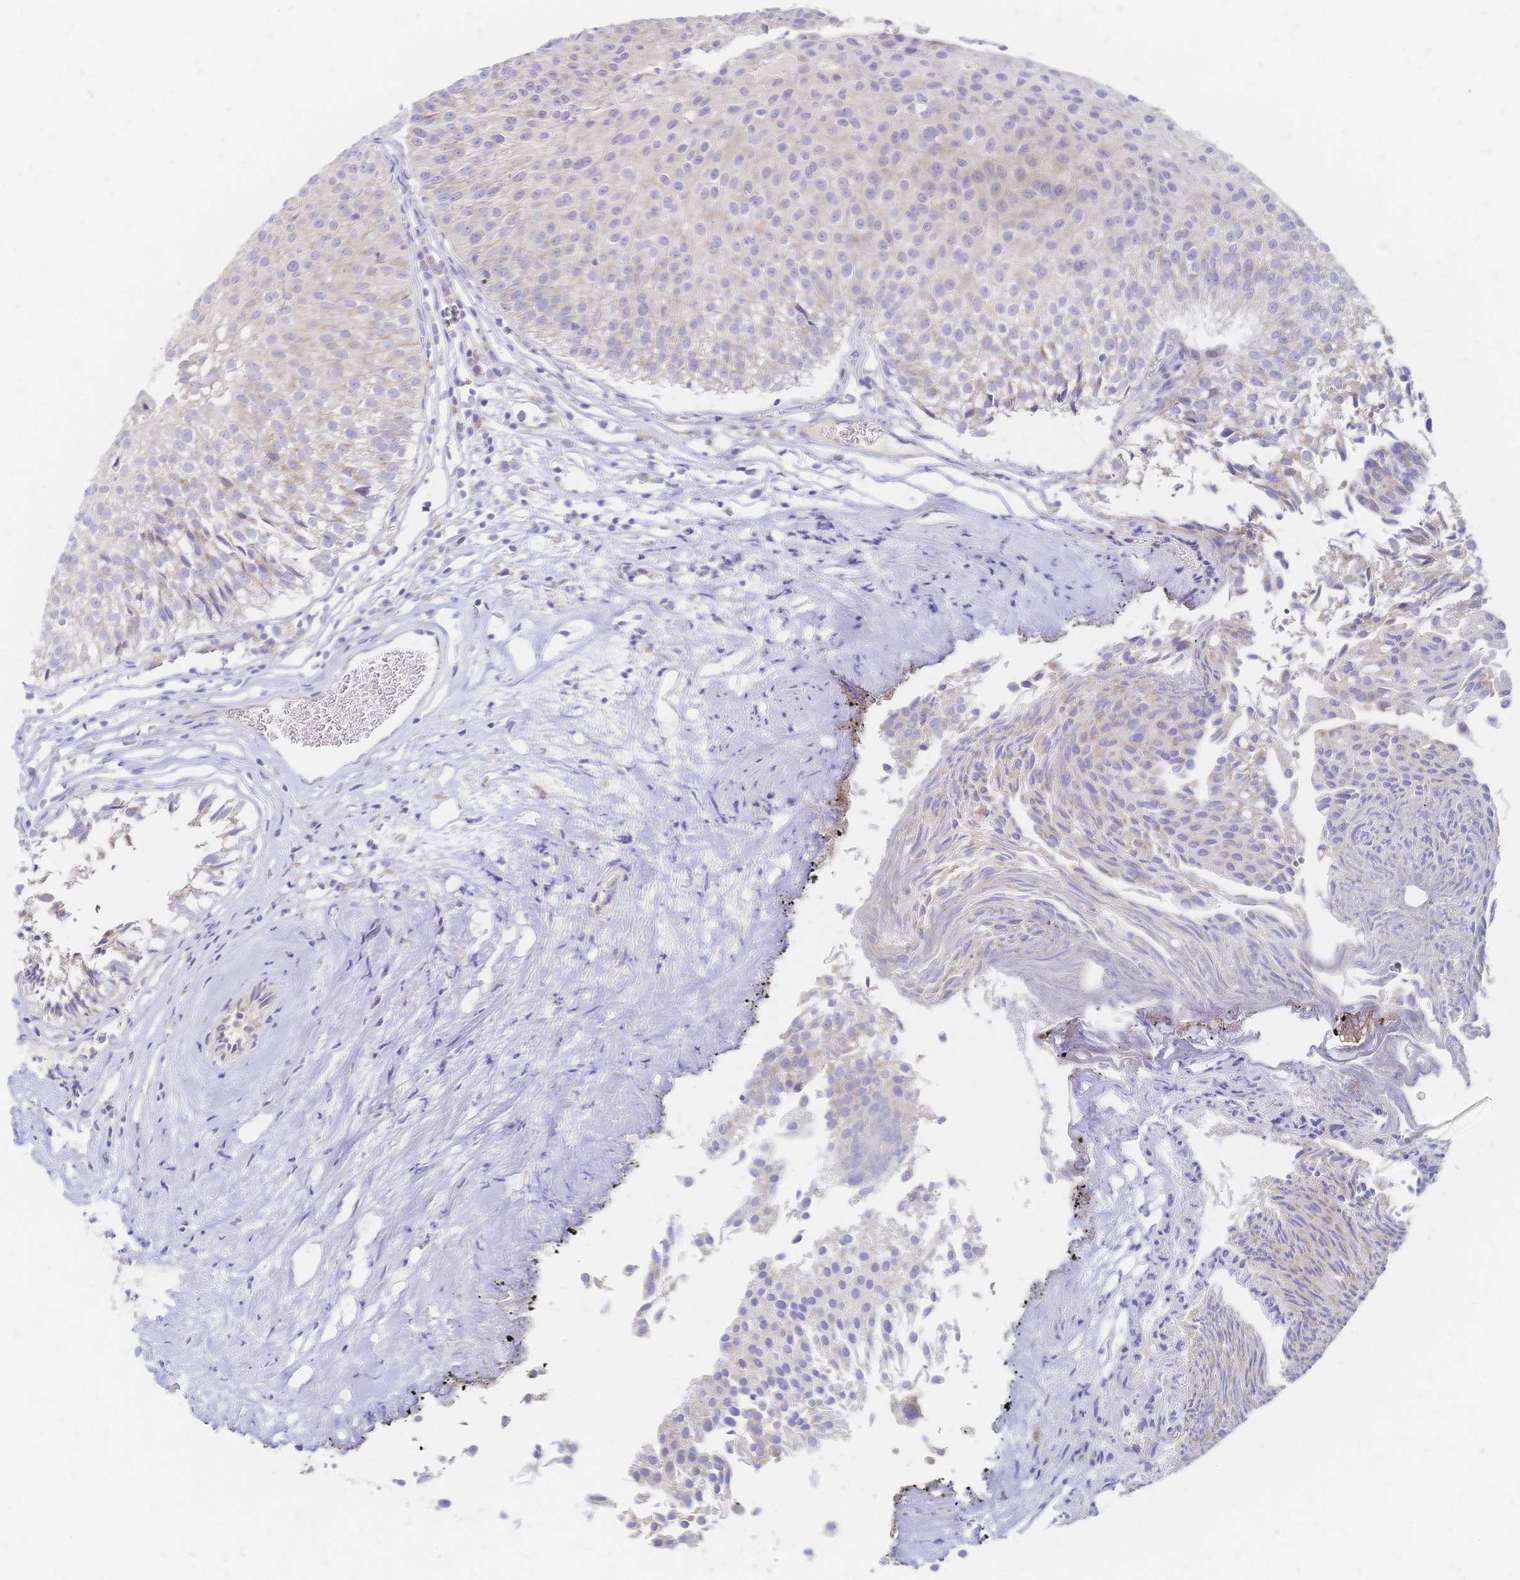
{"staining": {"intensity": "weak", "quantity": "<25%", "location": "cytoplasmic/membranous"}, "tissue": "urothelial cancer", "cell_type": "Tumor cells", "image_type": "cancer", "snomed": [{"axis": "morphology", "description": "Urothelial carcinoma, Low grade"}, {"axis": "topography", "description": "Urinary bladder"}], "caption": "DAB immunohistochemical staining of human urothelial cancer exhibits no significant staining in tumor cells.", "gene": "VWC2L", "patient": {"sex": "male", "age": 80}}